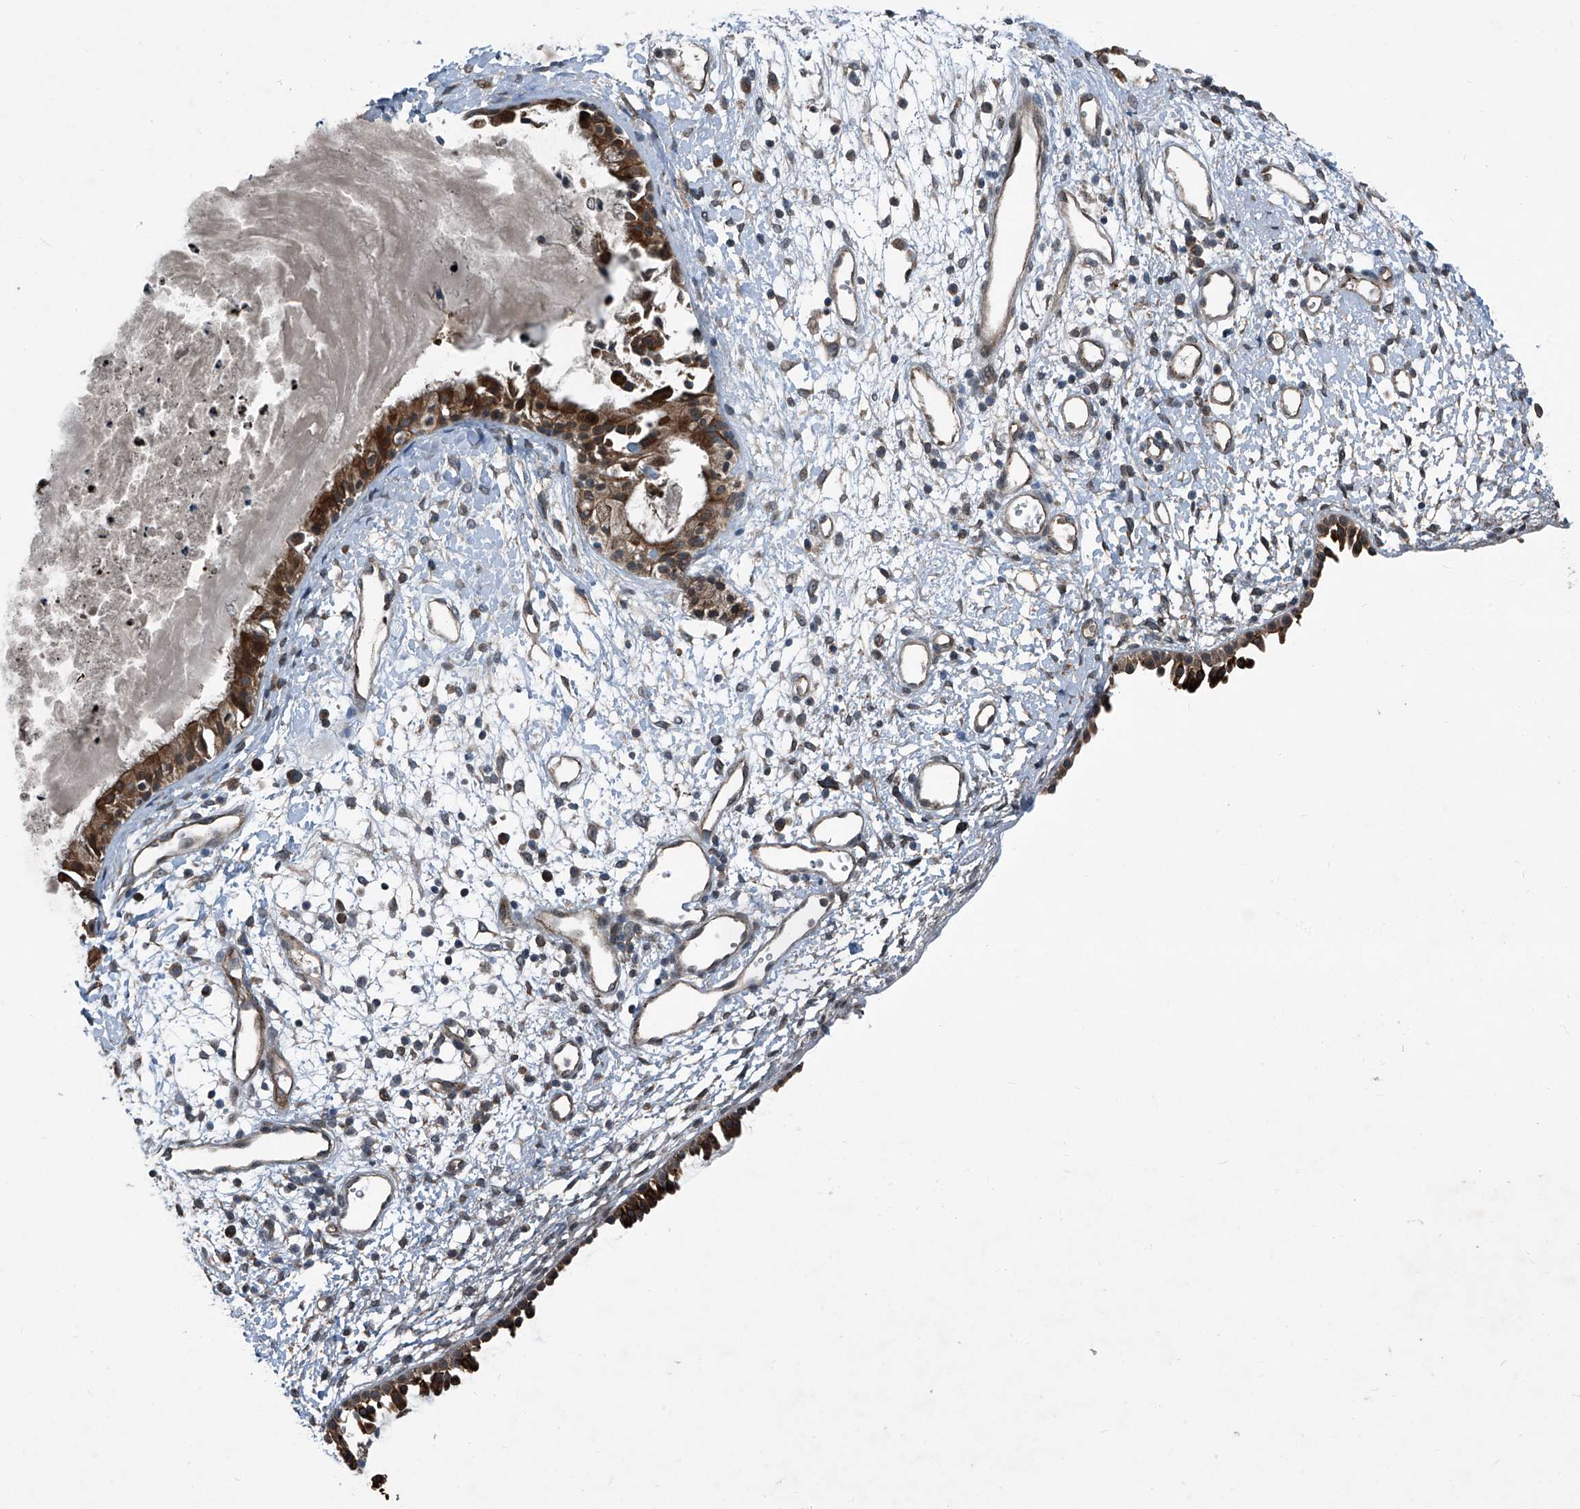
{"staining": {"intensity": "strong", "quantity": "25%-75%", "location": "cytoplasmic/membranous"}, "tissue": "nasopharynx", "cell_type": "Respiratory epithelial cells", "image_type": "normal", "snomed": [{"axis": "morphology", "description": "Normal tissue, NOS"}, {"axis": "topography", "description": "Nasopharynx"}], "caption": "Nasopharynx stained with DAB (3,3'-diaminobenzidine) immunohistochemistry demonstrates high levels of strong cytoplasmic/membranous expression in approximately 25%-75% of respiratory epithelial cells. (brown staining indicates protein expression, while blue staining denotes nuclei).", "gene": "SENP2", "patient": {"sex": "male", "age": 22}}